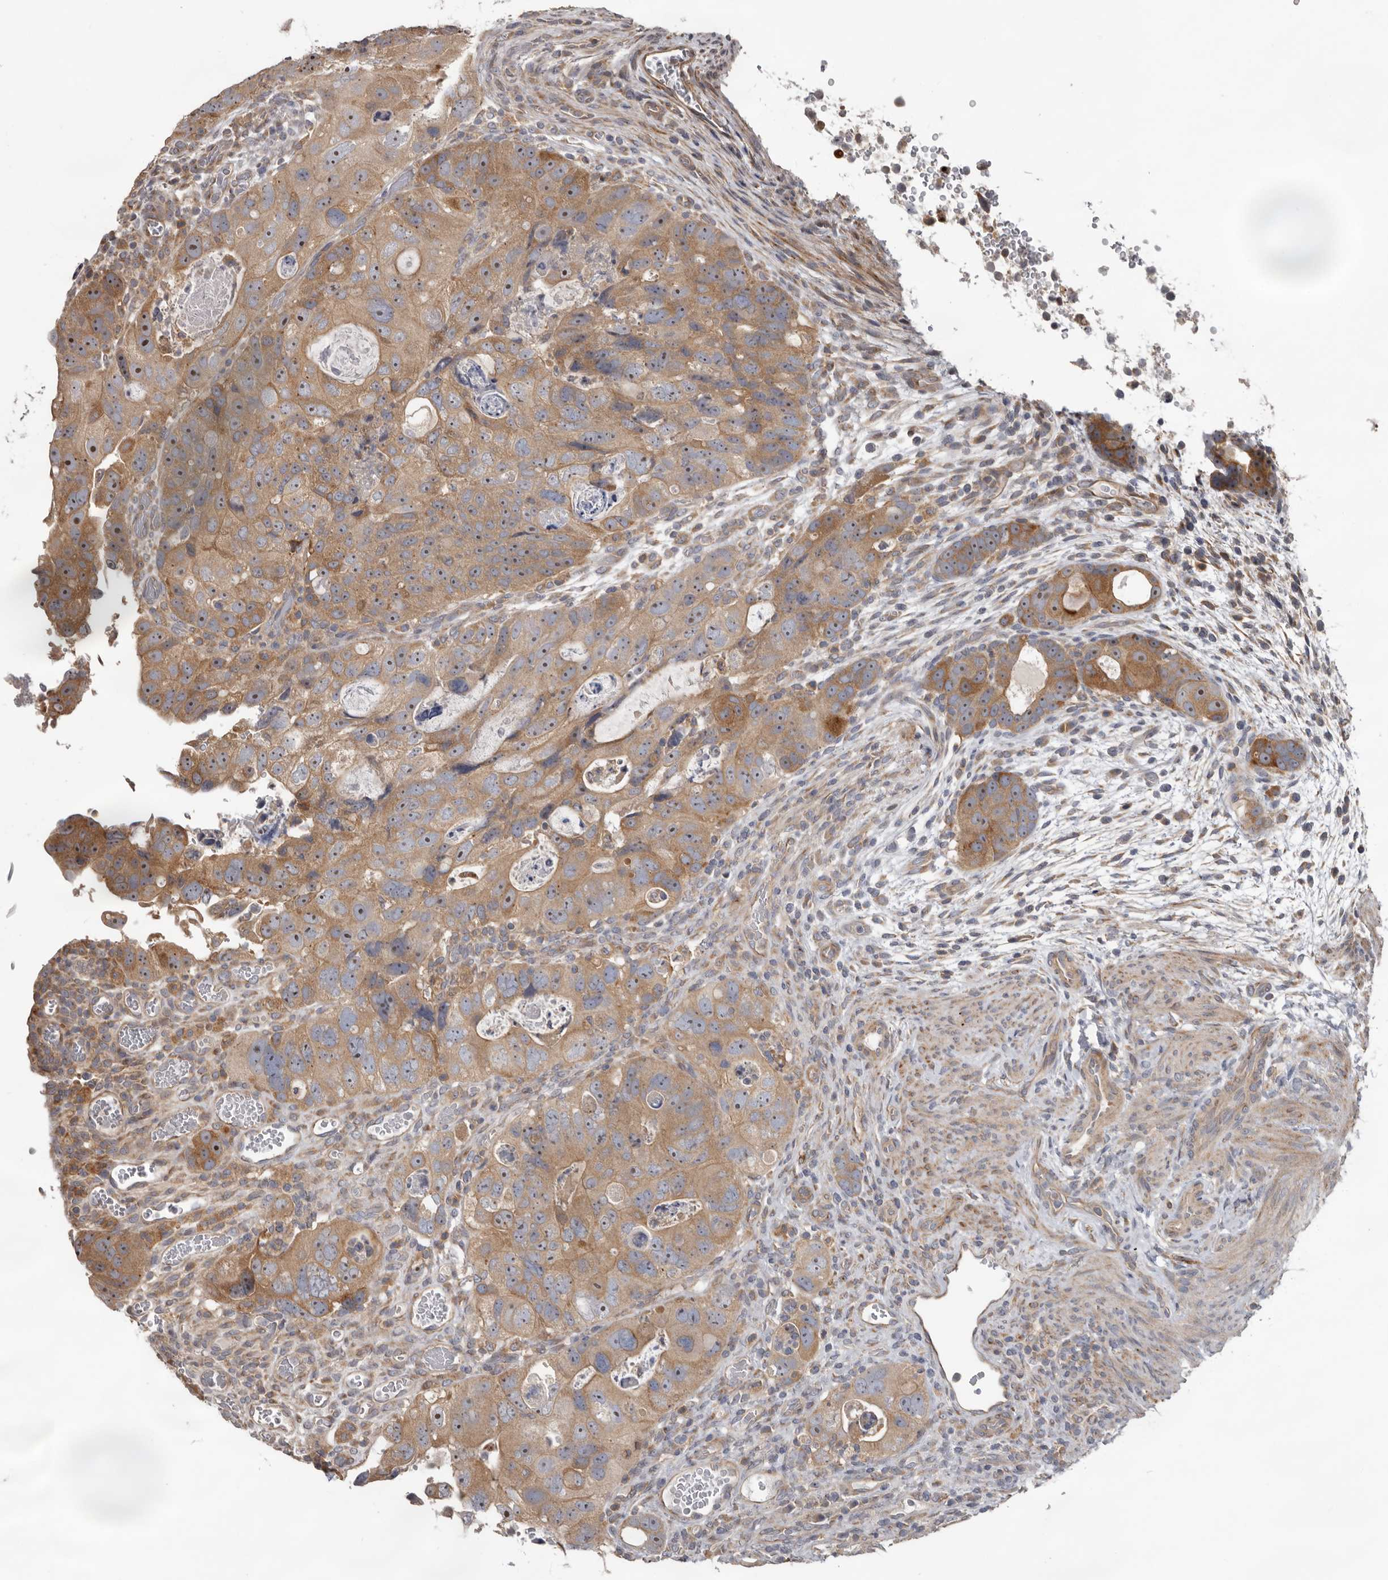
{"staining": {"intensity": "moderate", "quantity": ">75%", "location": "cytoplasmic/membranous,nuclear"}, "tissue": "colorectal cancer", "cell_type": "Tumor cells", "image_type": "cancer", "snomed": [{"axis": "morphology", "description": "Adenocarcinoma, NOS"}, {"axis": "topography", "description": "Rectum"}], "caption": "Tumor cells reveal medium levels of moderate cytoplasmic/membranous and nuclear staining in about >75% of cells in human colorectal adenocarcinoma. The staining was performed using DAB (3,3'-diaminobenzidine), with brown indicating positive protein expression. Nuclei are stained blue with hematoxylin.", "gene": "HINT3", "patient": {"sex": "male", "age": 59}}